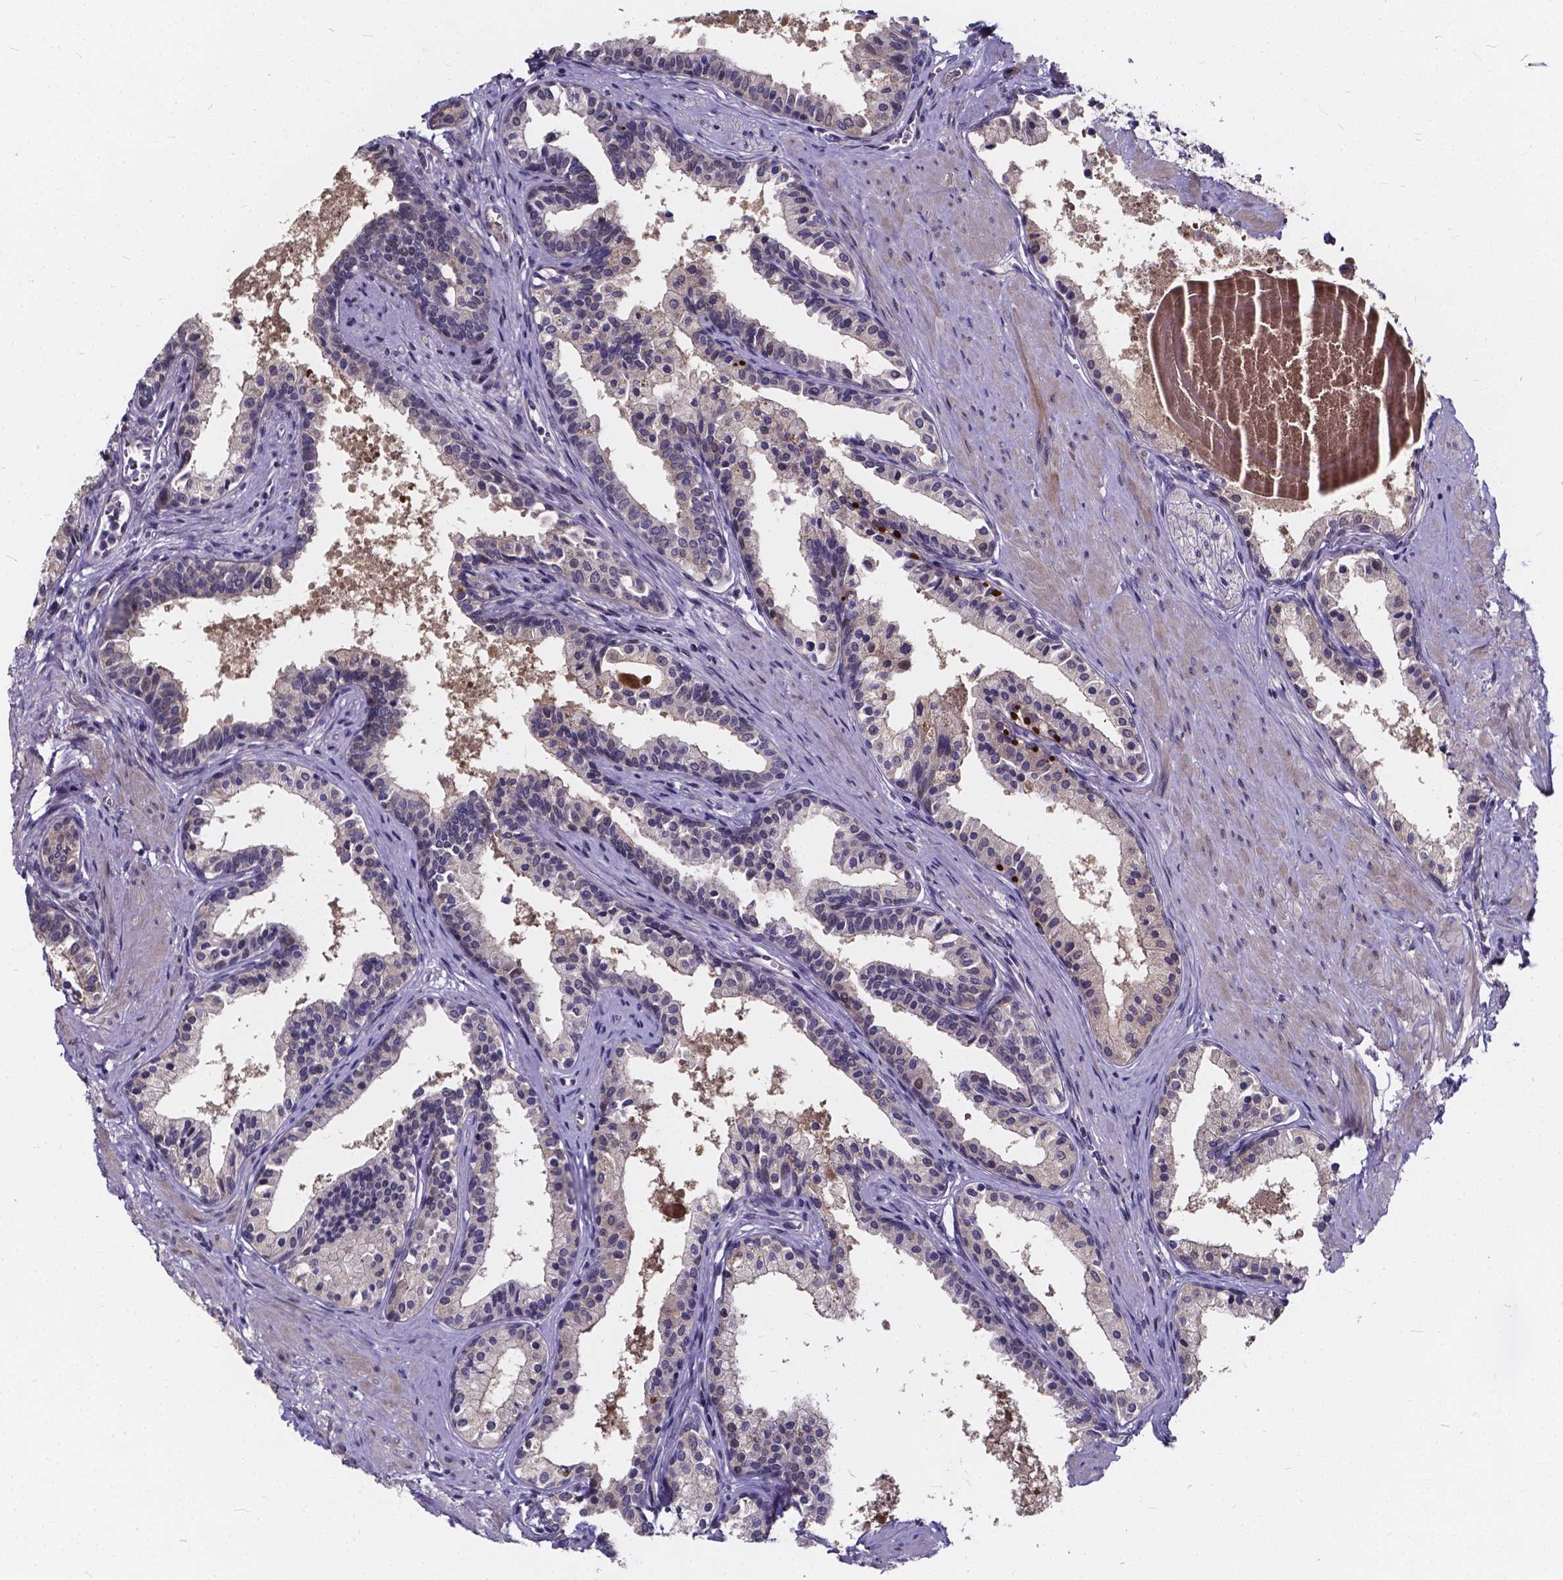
{"staining": {"intensity": "moderate", "quantity": "<25%", "location": "cytoplasmic/membranous"}, "tissue": "prostate", "cell_type": "Glandular cells", "image_type": "normal", "snomed": [{"axis": "morphology", "description": "Normal tissue, NOS"}, {"axis": "topography", "description": "Prostate"}], "caption": "High-power microscopy captured an immunohistochemistry (IHC) photomicrograph of normal prostate, revealing moderate cytoplasmic/membranous staining in about <25% of glandular cells.", "gene": "SOWAHA", "patient": {"sex": "male", "age": 61}}